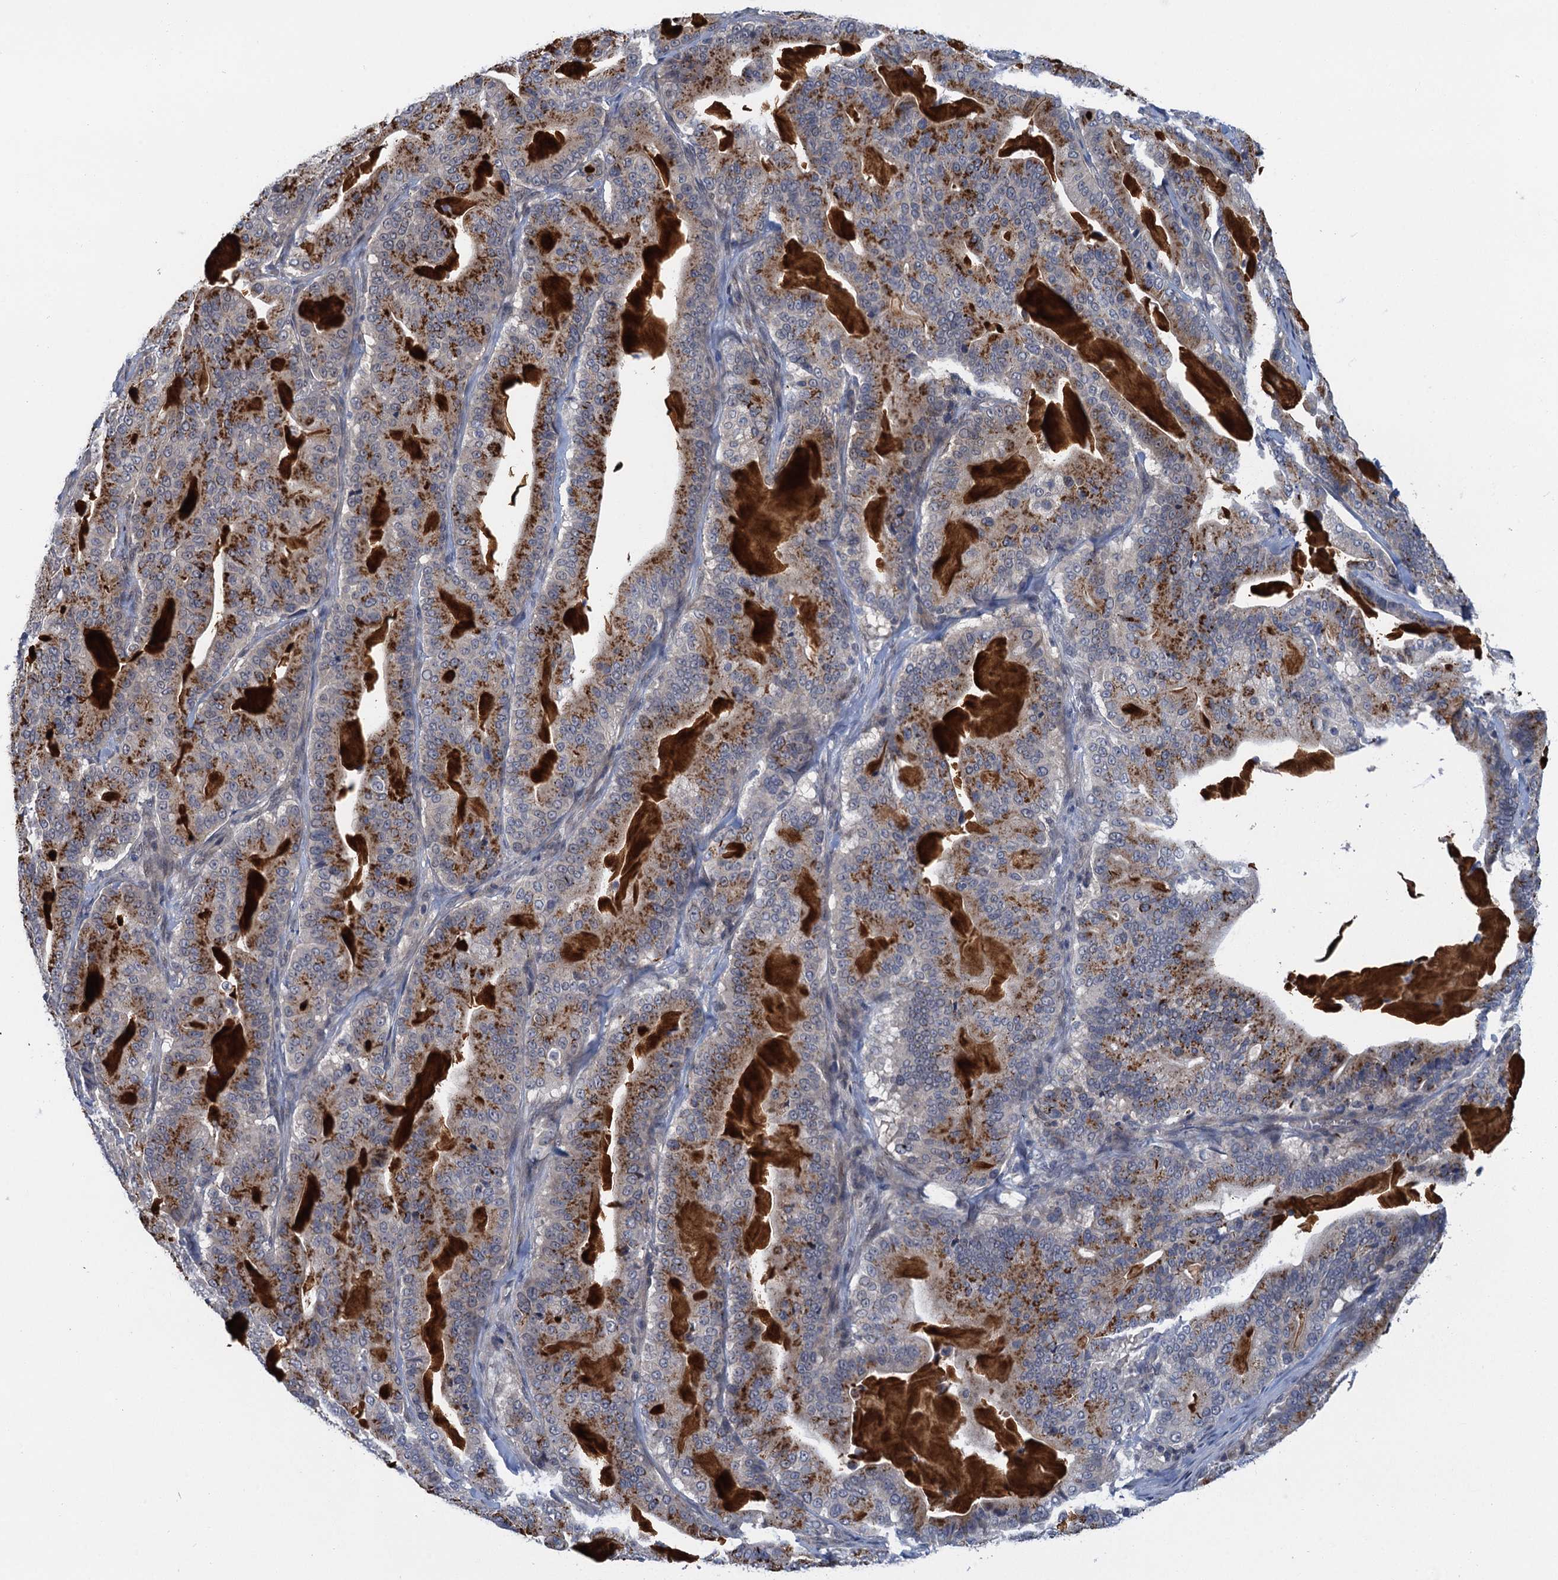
{"staining": {"intensity": "moderate", "quantity": ">75%", "location": "cytoplasmic/membranous"}, "tissue": "pancreatic cancer", "cell_type": "Tumor cells", "image_type": "cancer", "snomed": [{"axis": "morphology", "description": "Adenocarcinoma, NOS"}, {"axis": "topography", "description": "Pancreas"}], "caption": "Immunohistochemistry of human pancreatic cancer displays medium levels of moderate cytoplasmic/membranous staining in approximately >75% of tumor cells.", "gene": "MRFAP1", "patient": {"sex": "male", "age": 63}}